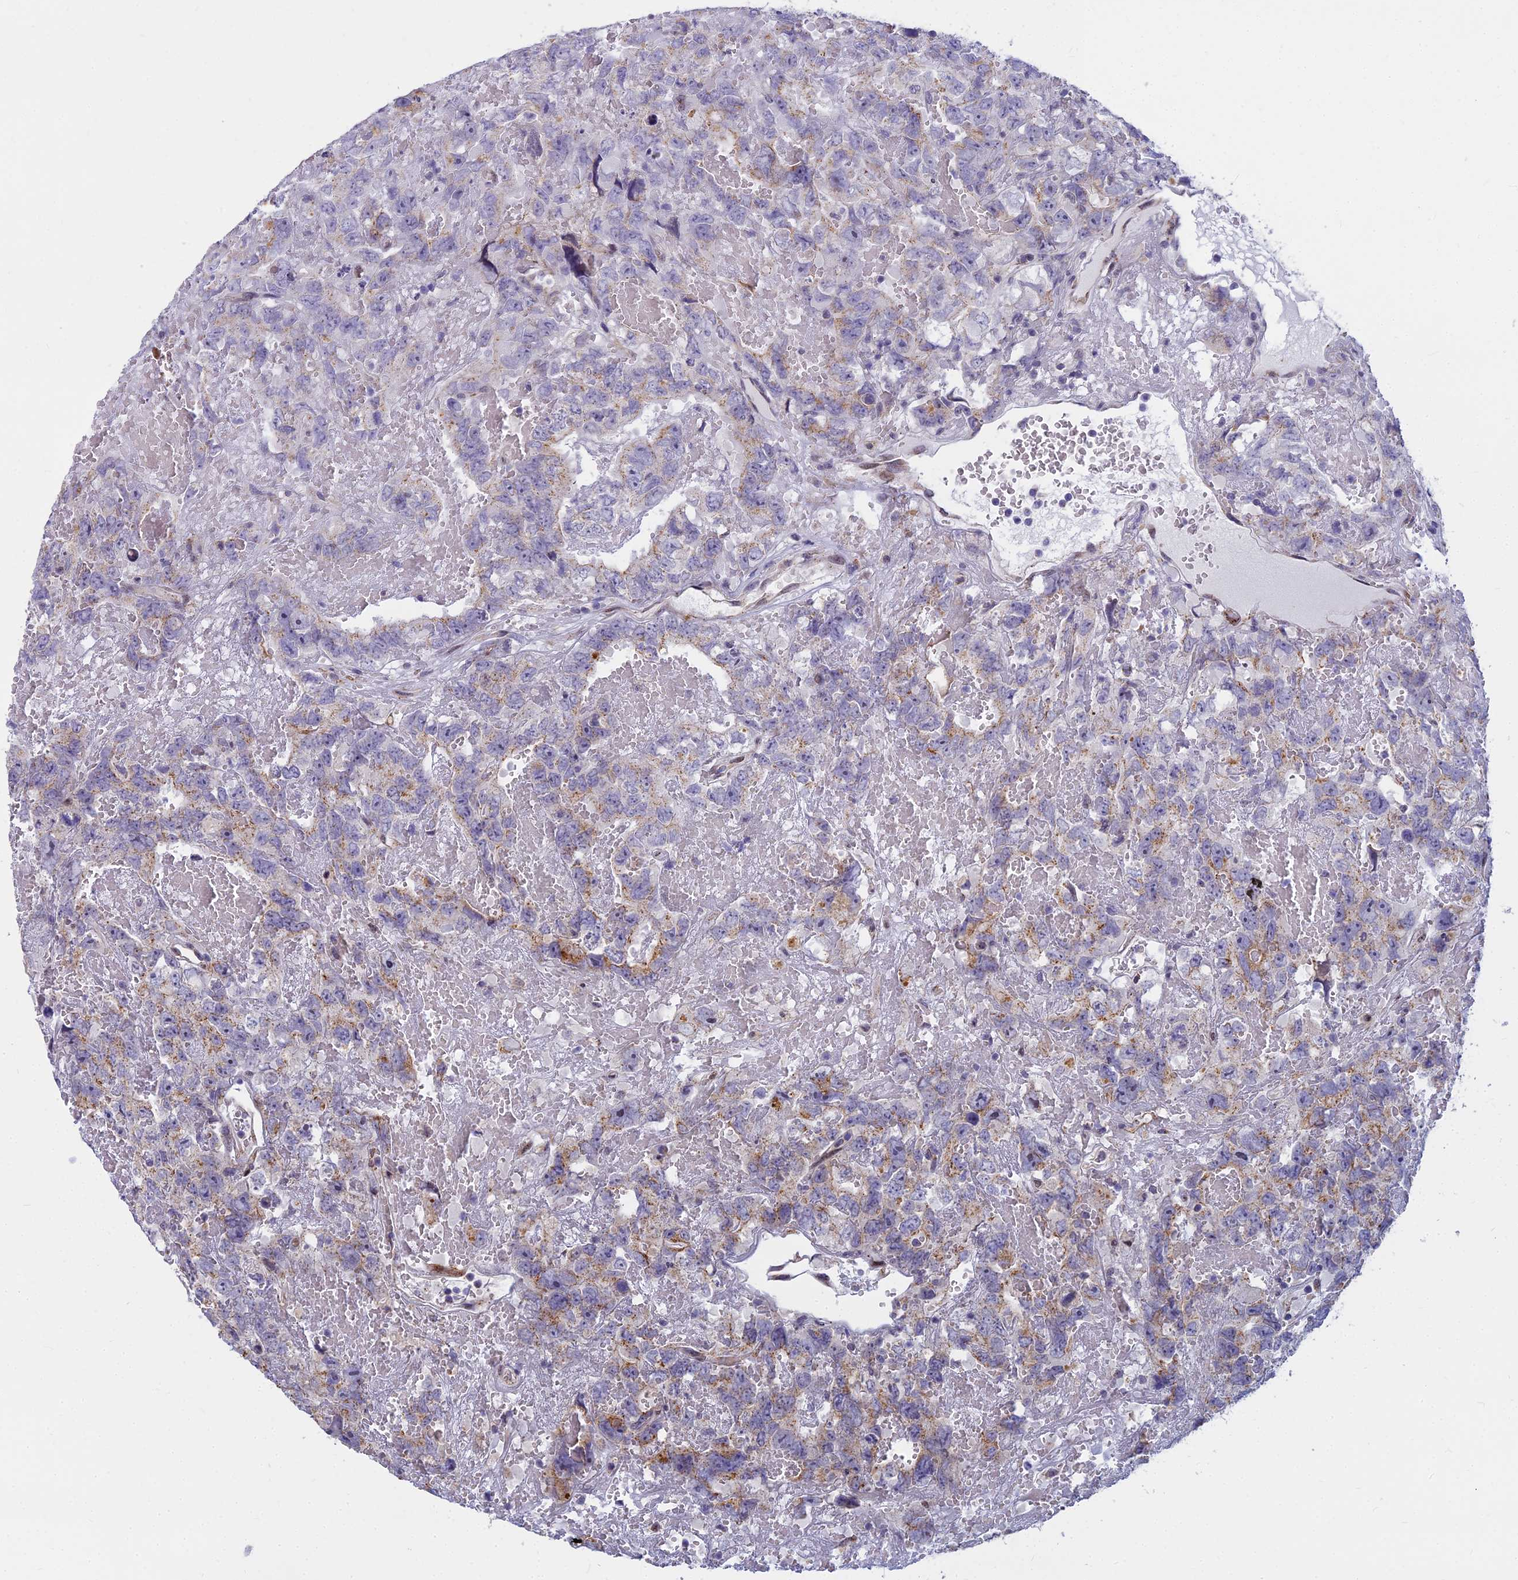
{"staining": {"intensity": "moderate", "quantity": "<25%", "location": "cytoplasmic/membranous"}, "tissue": "testis cancer", "cell_type": "Tumor cells", "image_type": "cancer", "snomed": [{"axis": "morphology", "description": "Carcinoma, Embryonal, NOS"}, {"axis": "topography", "description": "Testis"}], "caption": "Brown immunohistochemical staining in human embryonal carcinoma (testis) shows moderate cytoplasmic/membranous staining in about <25% of tumor cells.", "gene": "WDPCP", "patient": {"sex": "male", "age": 45}}